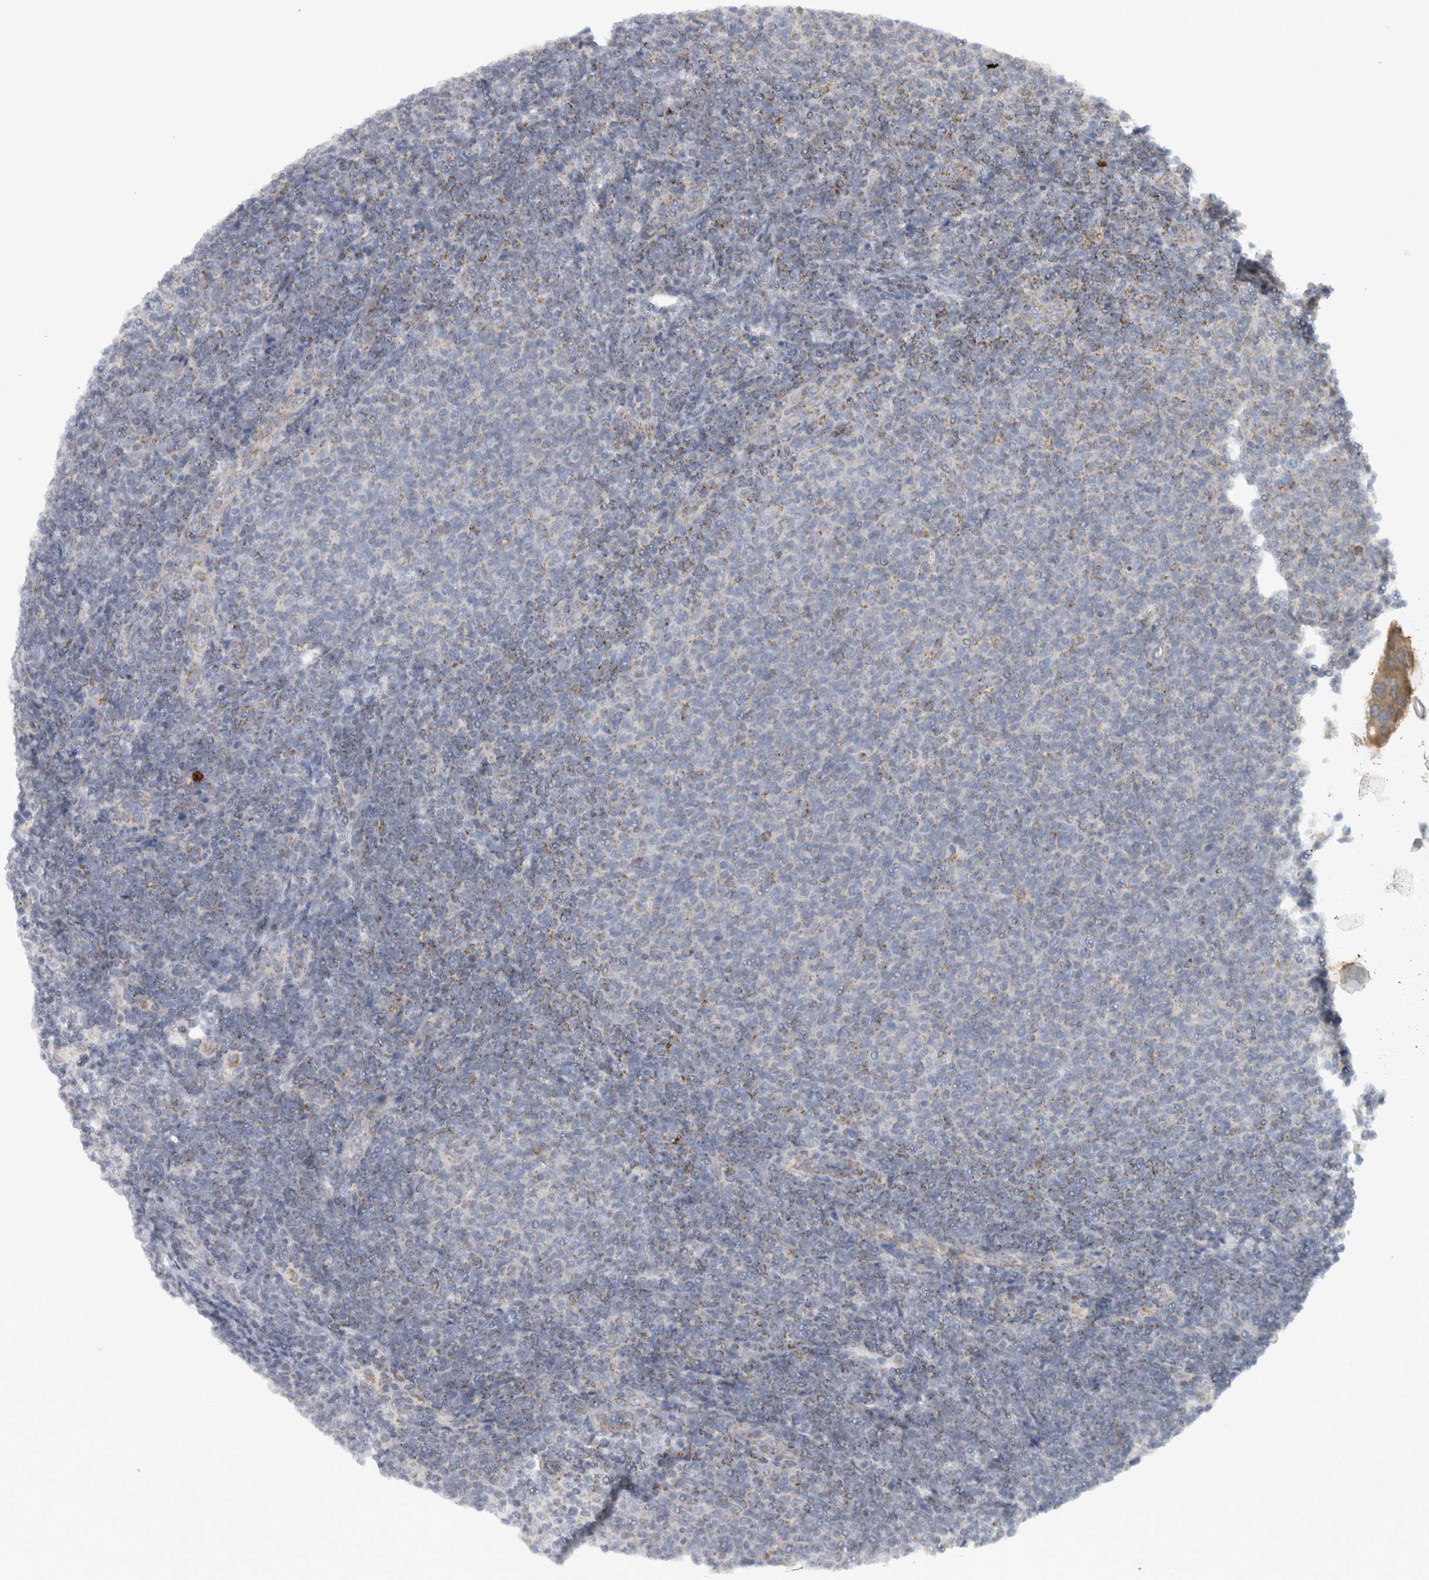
{"staining": {"intensity": "weak", "quantity": "<25%", "location": "cytoplasmic/membranous"}, "tissue": "lymphoma", "cell_type": "Tumor cells", "image_type": "cancer", "snomed": [{"axis": "morphology", "description": "Malignant lymphoma, non-Hodgkin's type, Low grade"}, {"axis": "topography", "description": "Lymph node"}], "caption": "This is a image of IHC staining of malignant lymphoma, non-Hodgkin's type (low-grade), which shows no expression in tumor cells.", "gene": "RAB18", "patient": {"sex": "male", "age": 66}}